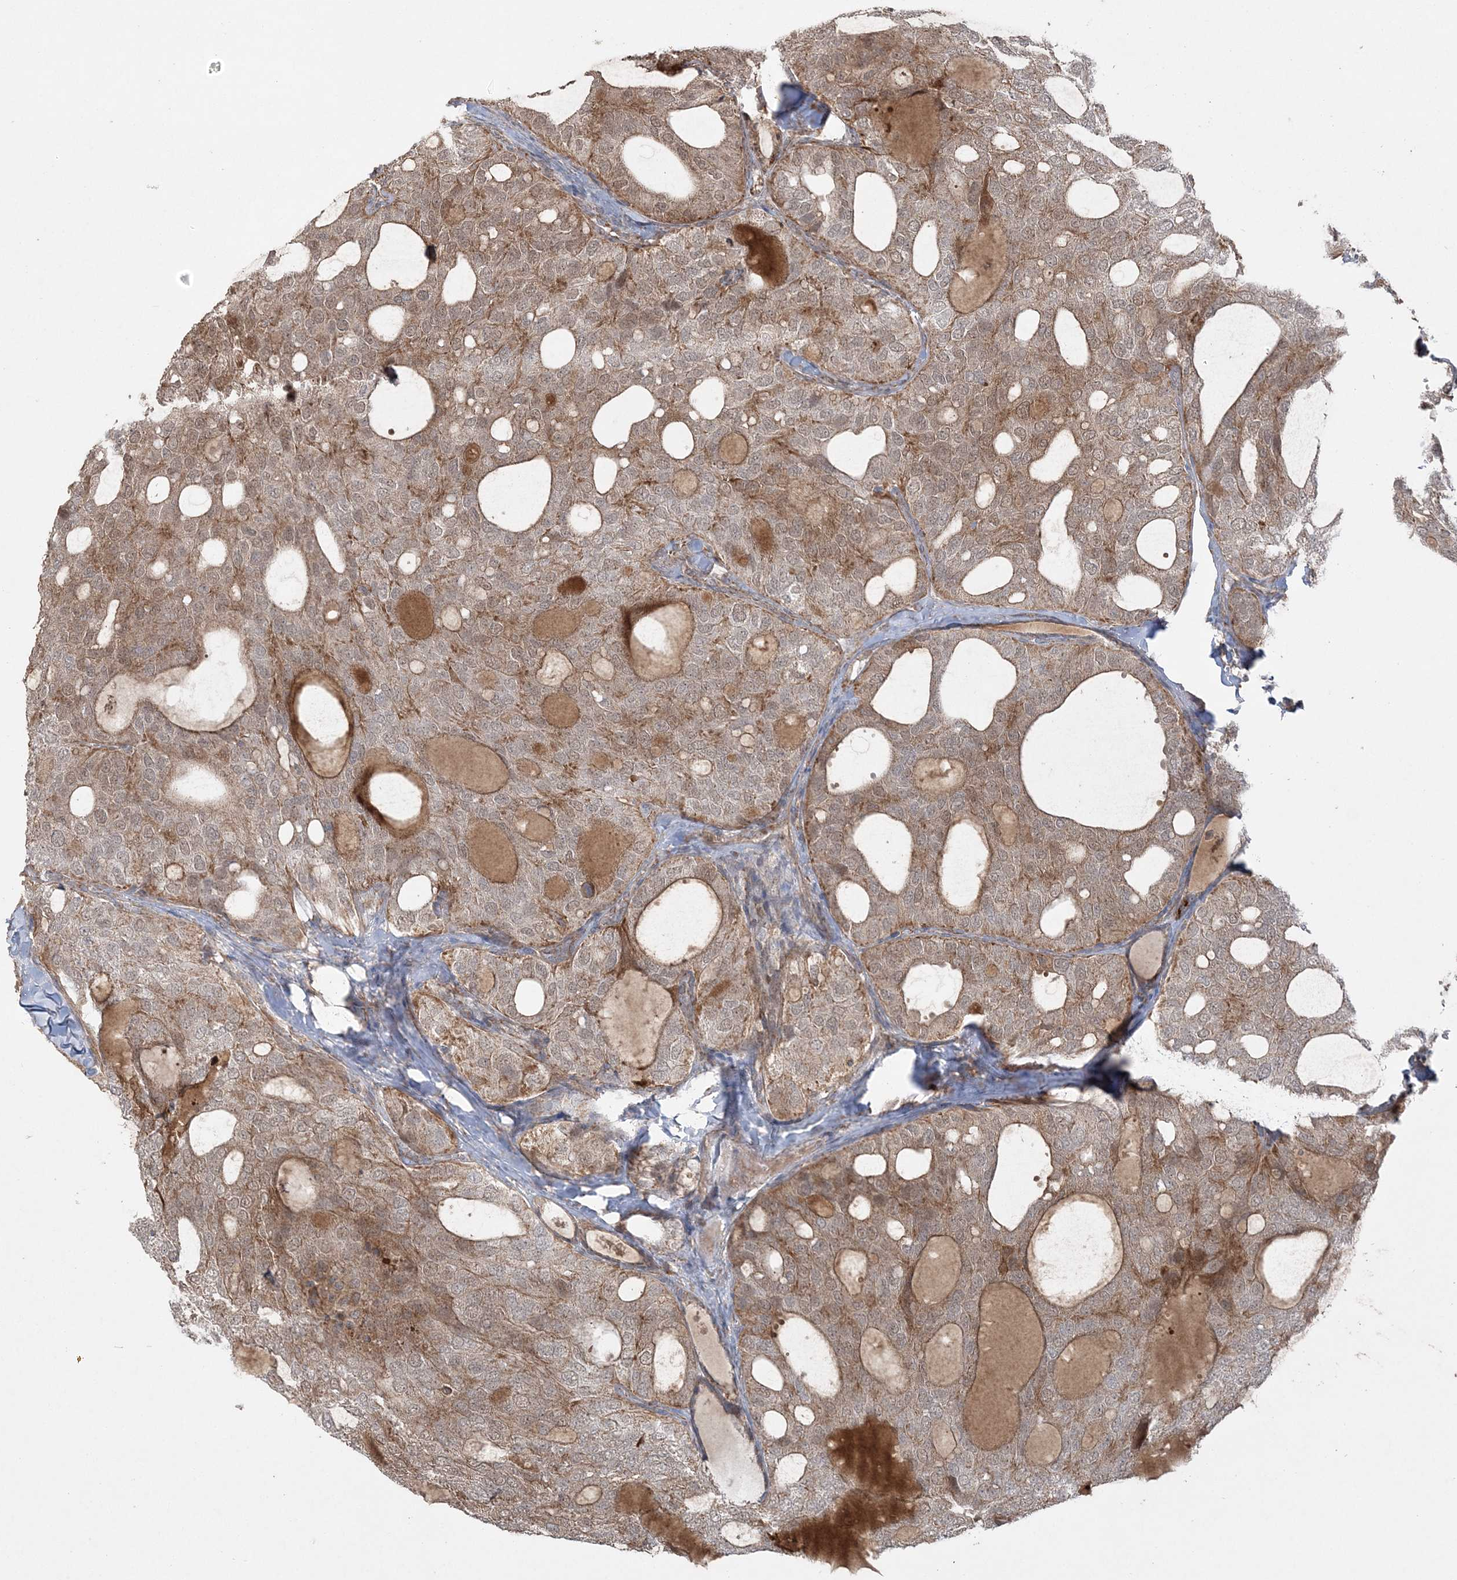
{"staining": {"intensity": "moderate", "quantity": ">75%", "location": "cytoplasmic/membranous"}, "tissue": "thyroid cancer", "cell_type": "Tumor cells", "image_type": "cancer", "snomed": [{"axis": "morphology", "description": "Follicular adenoma carcinoma, NOS"}, {"axis": "topography", "description": "Thyroid gland"}], "caption": "Tumor cells display medium levels of moderate cytoplasmic/membranous staining in about >75% of cells in thyroid cancer (follicular adenoma carcinoma).", "gene": "SCLT1", "patient": {"sex": "male", "age": 75}}